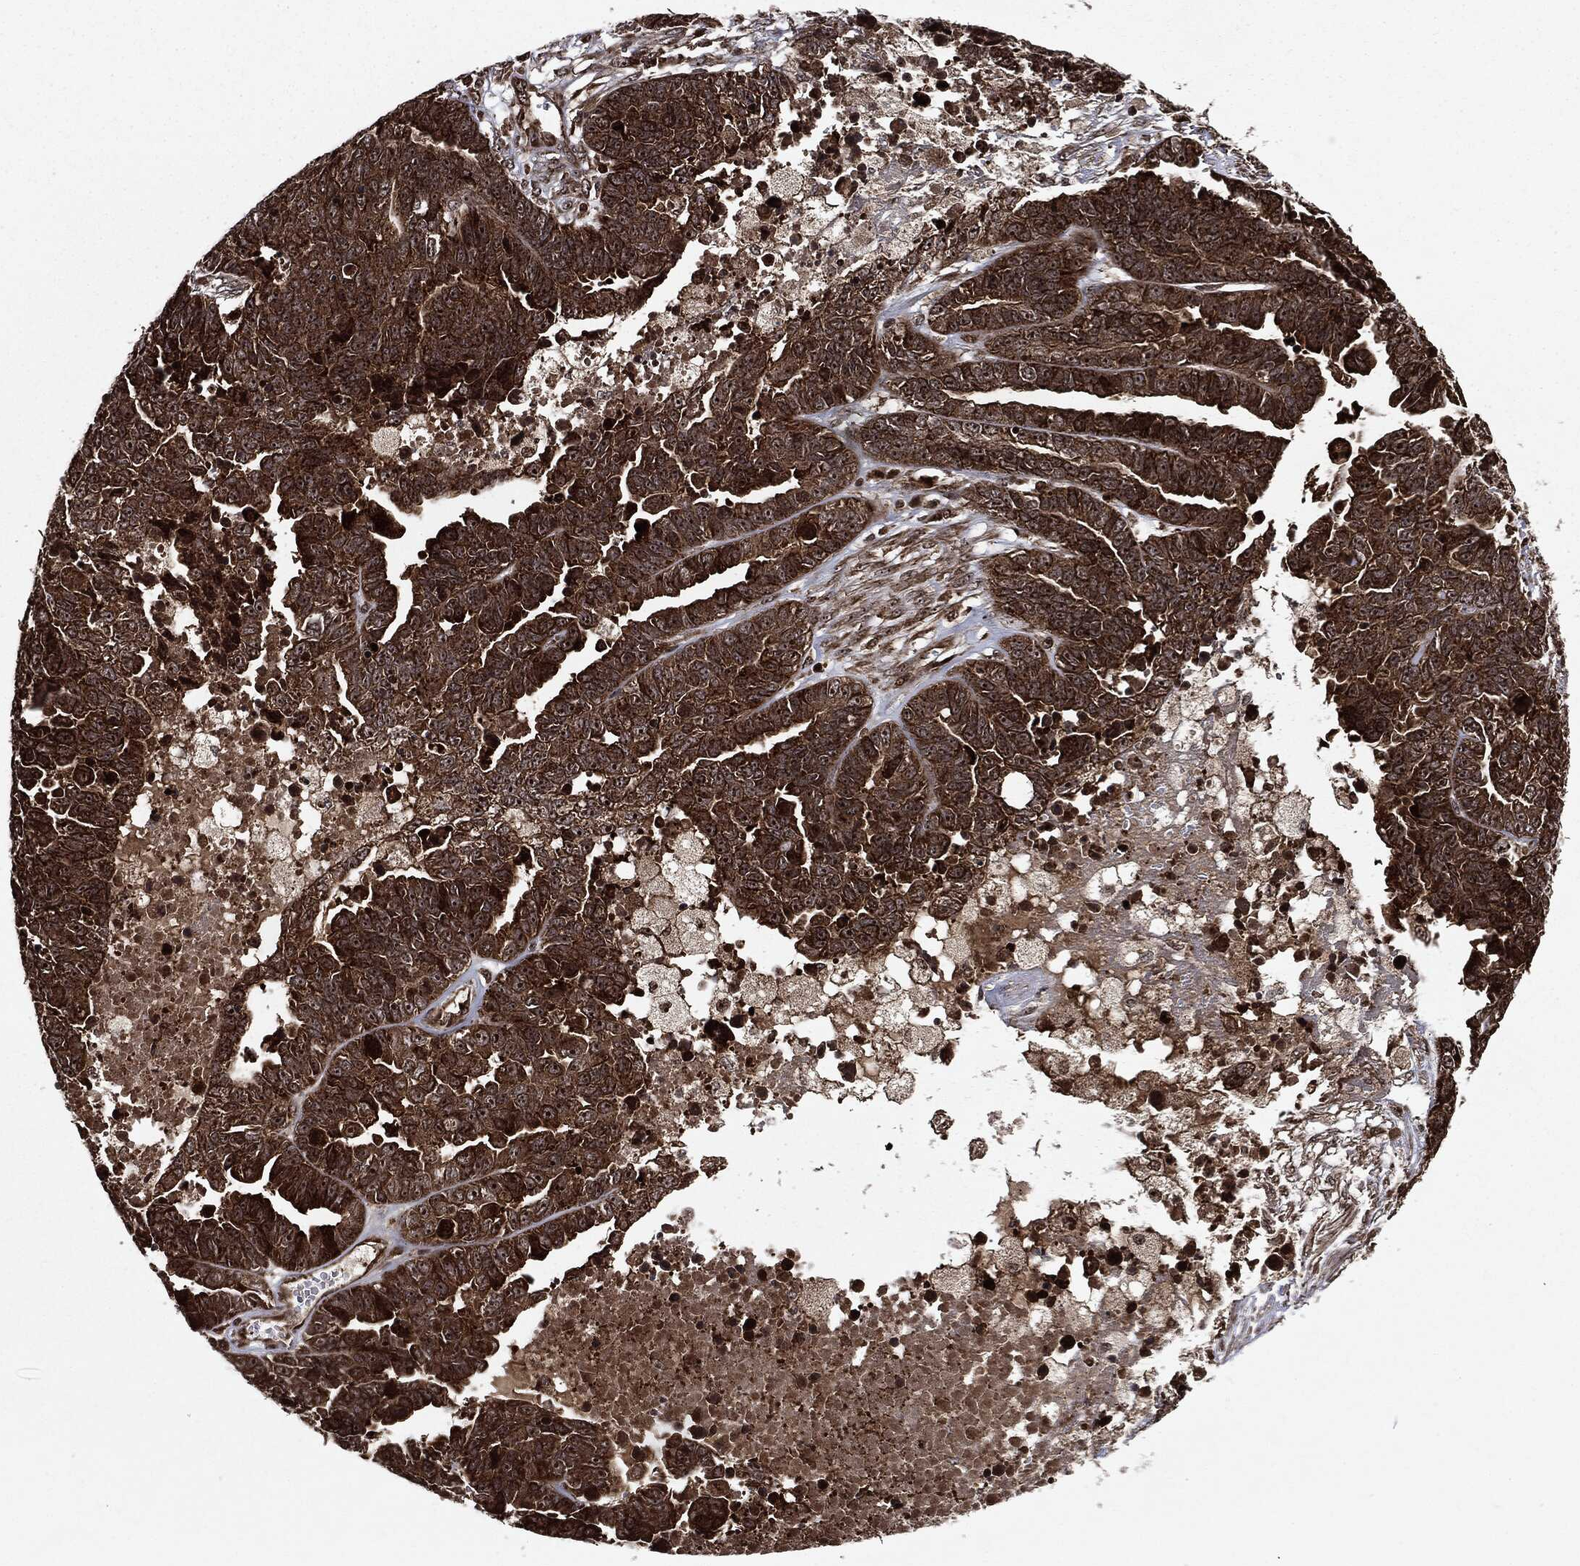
{"staining": {"intensity": "strong", "quantity": ">75%", "location": "cytoplasmic/membranous"}, "tissue": "ovarian cancer", "cell_type": "Tumor cells", "image_type": "cancer", "snomed": [{"axis": "morphology", "description": "Cystadenocarcinoma, serous, NOS"}, {"axis": "topography", "description": "Ovary"}], "caption": "An IHC image of tumor tissue is shown. Protein staining in brown labels strong cytoplasmic/membranous positivity in ovarian serous cystadenocarcinoma within tumor cells.", "gene": "CARD6", "patient": {"sex": "female", "age": 87}}